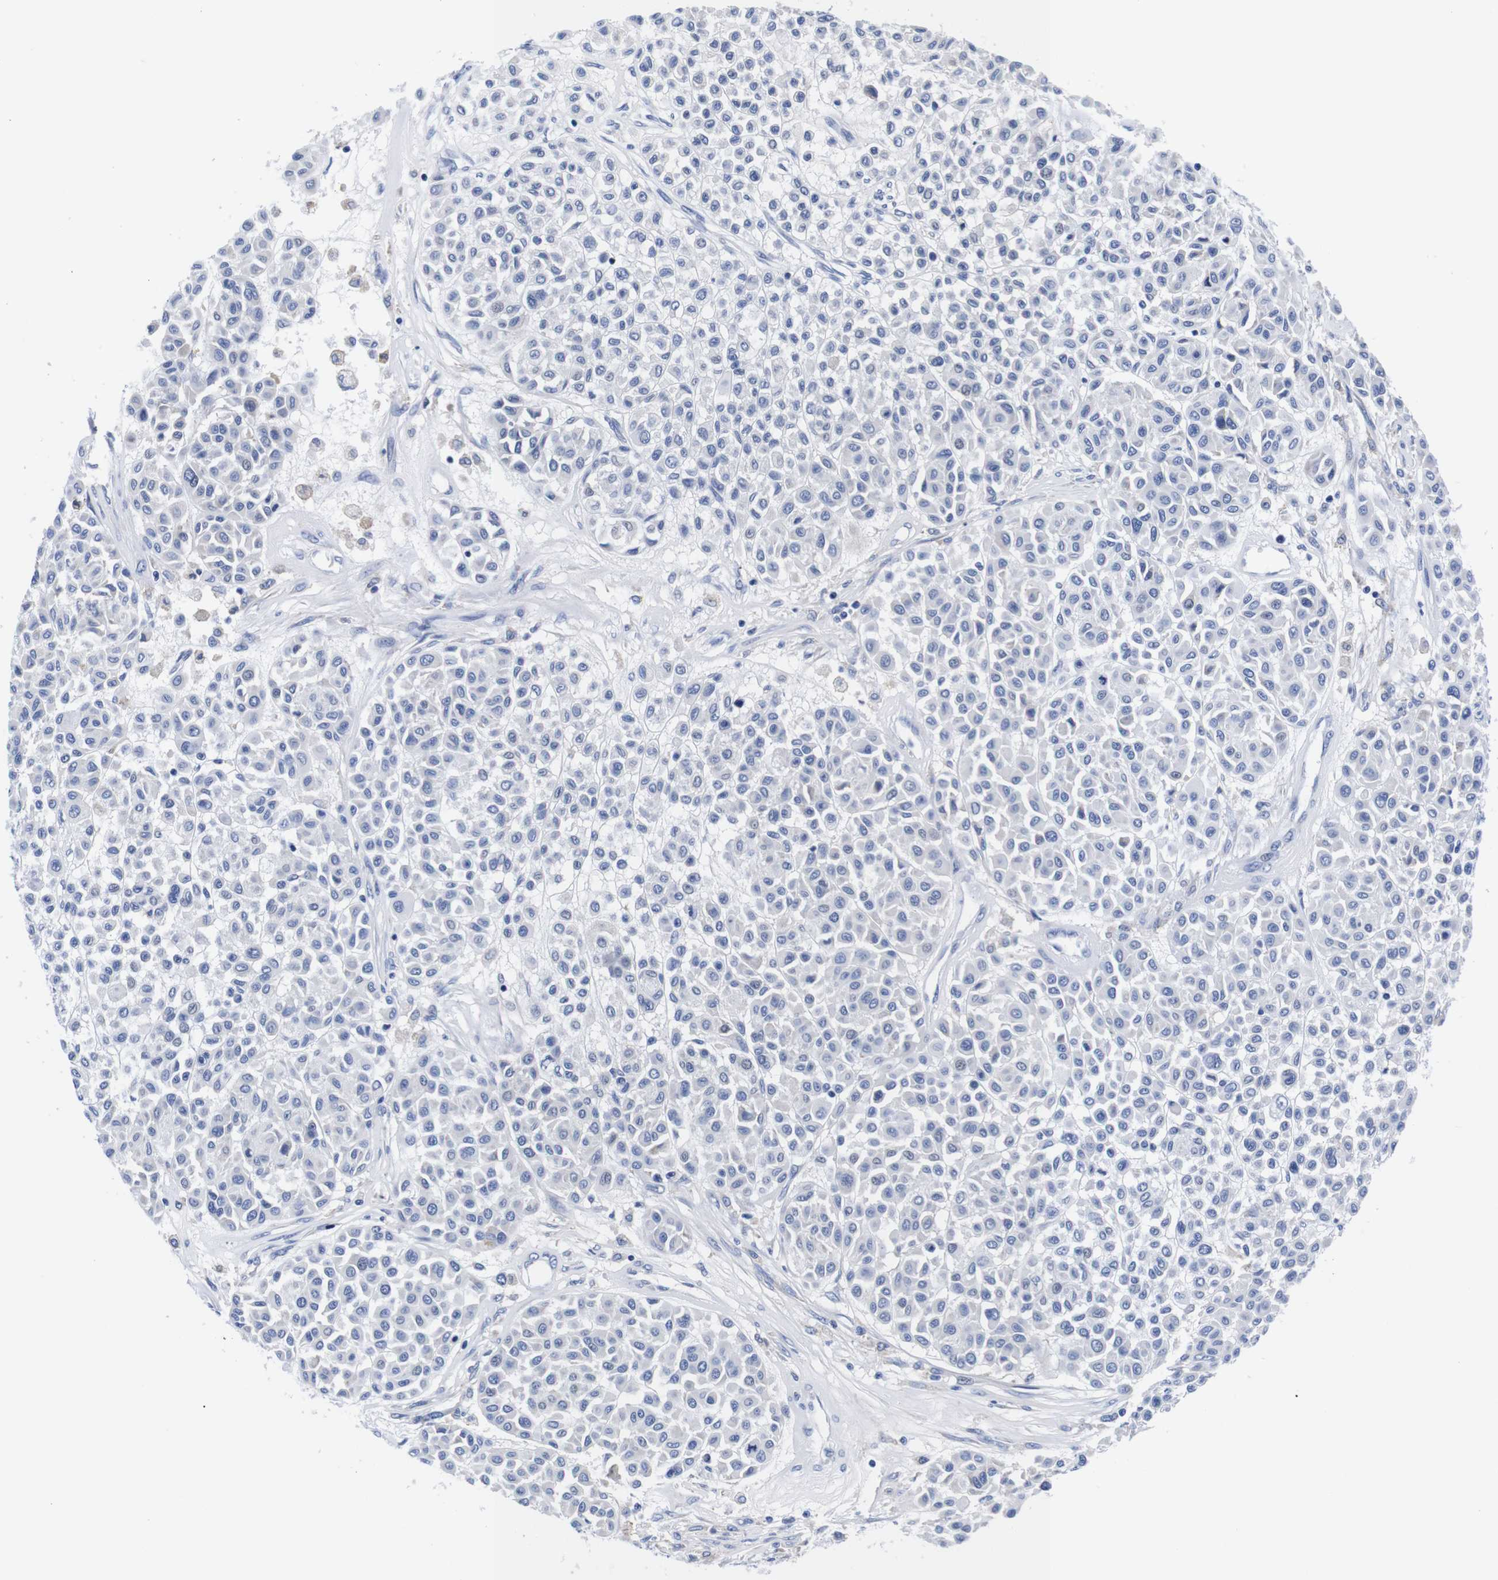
{"staining": {"intensity": "negative", "quantity": "none", "location": "none"}, "tissue": "melanoma", "cell_type": "Tumor cells", "image_type": "cancer", "snomed": [{"axis": "morphology", "description": "Malignant melanoma, Metastatic site"}, {"axis": "topography", "description": "Soft tissue"}], "caption": "Tumor cells are negative for brown protein staining in malignant melanoma (metastatic site).", "gene": "CLEC4G", "patient": {"sex": "male", "age": 41}}